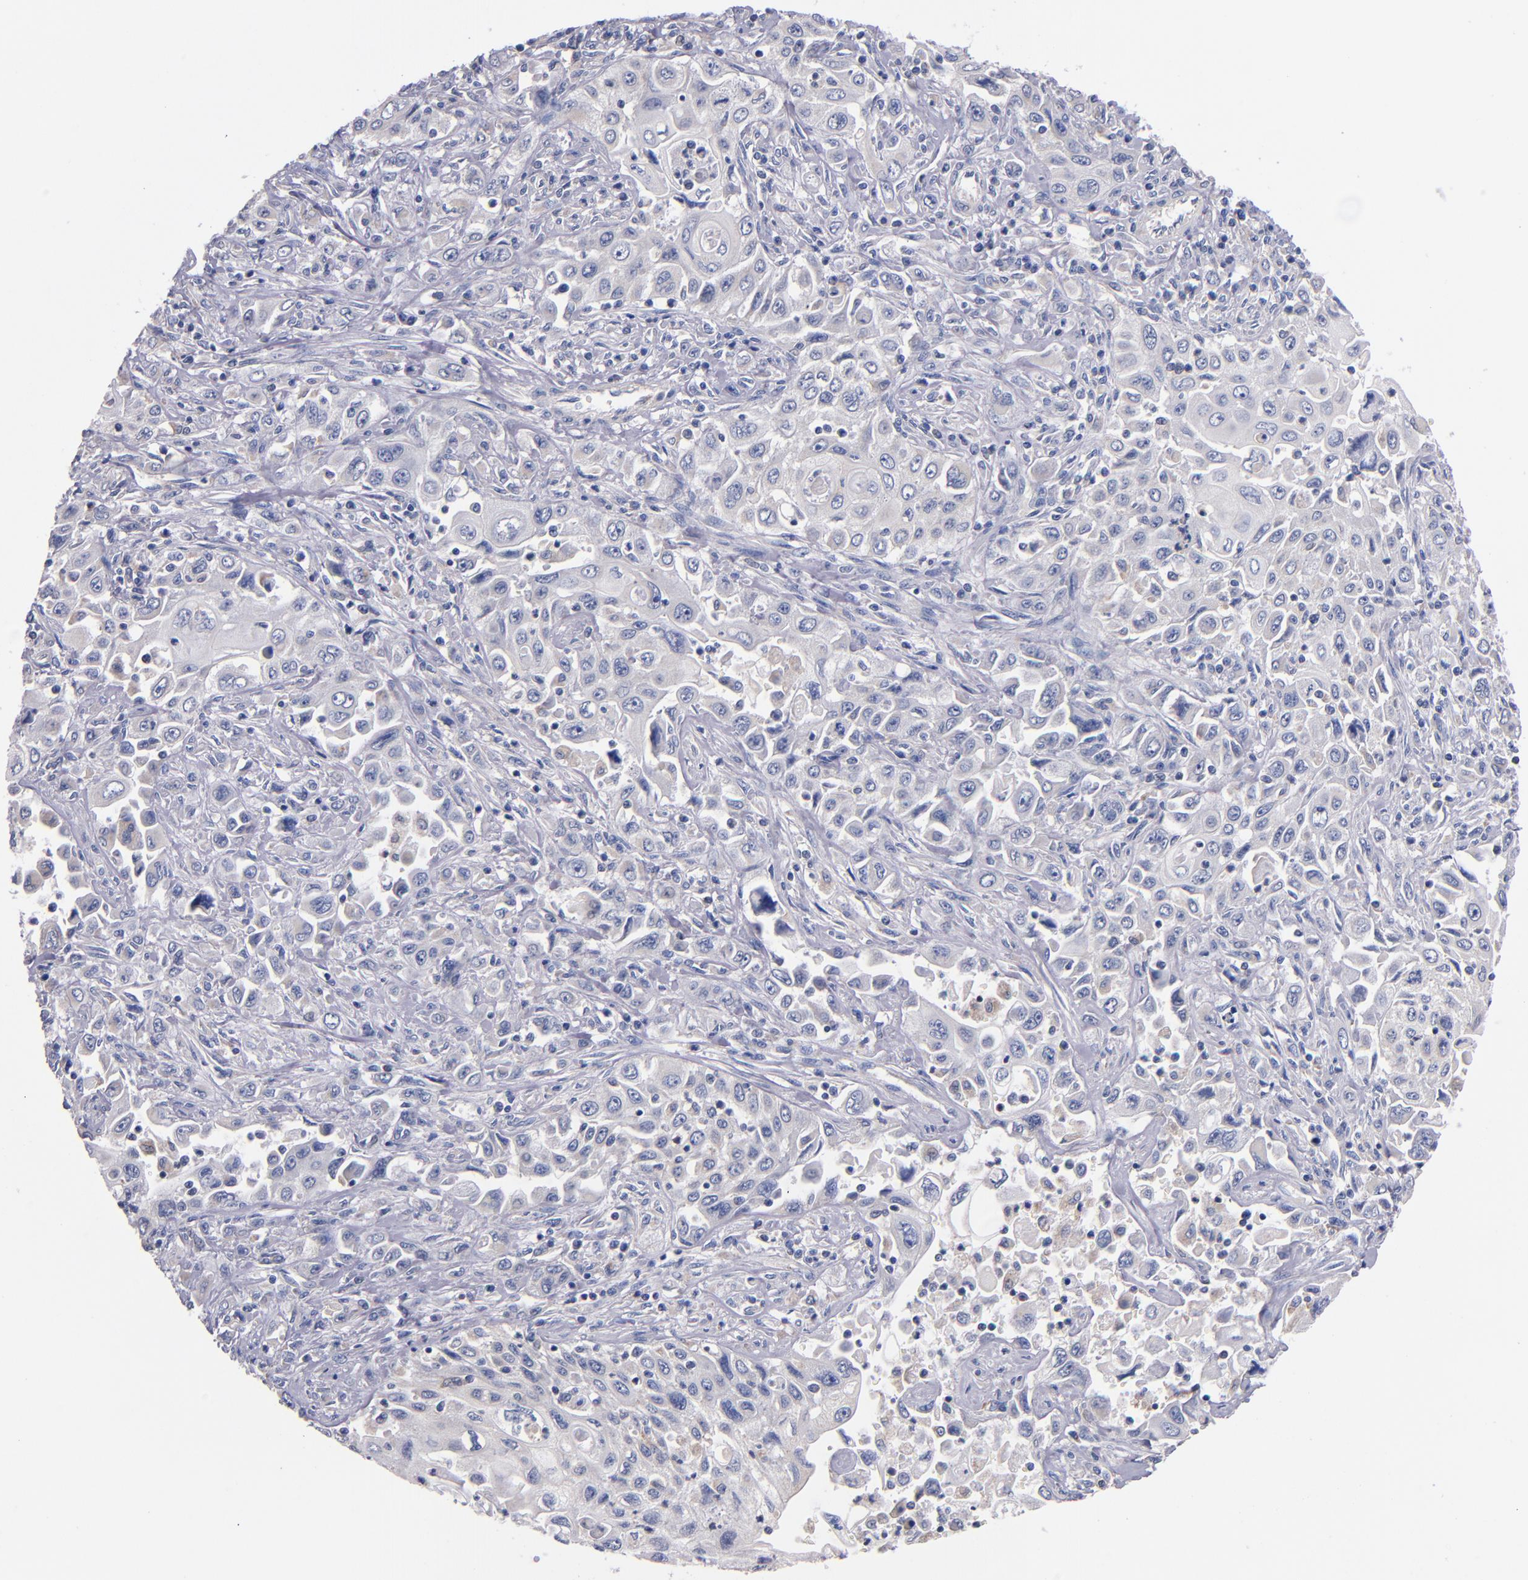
{"staining": {"intensity": "negative", "quantity": "none", "location": "none"}, "tissue": "pancreatic cancer", "cell_type": "Tumor cells", "image_type": "cancer", "snomed": [{"axis": "morphology", "description": "Adenocarcinoma, NOS"}, {"axis": "topography", "description": "Pancreas"}], "caption": "Human pancreatic cancer (adenocarcinoma) stained for a protein using immunohistochemistry (IHC) shows no positivity in tumor cells.", "gene": "CNTNAP2", "patient": {"sex": "male", "age": 70}}